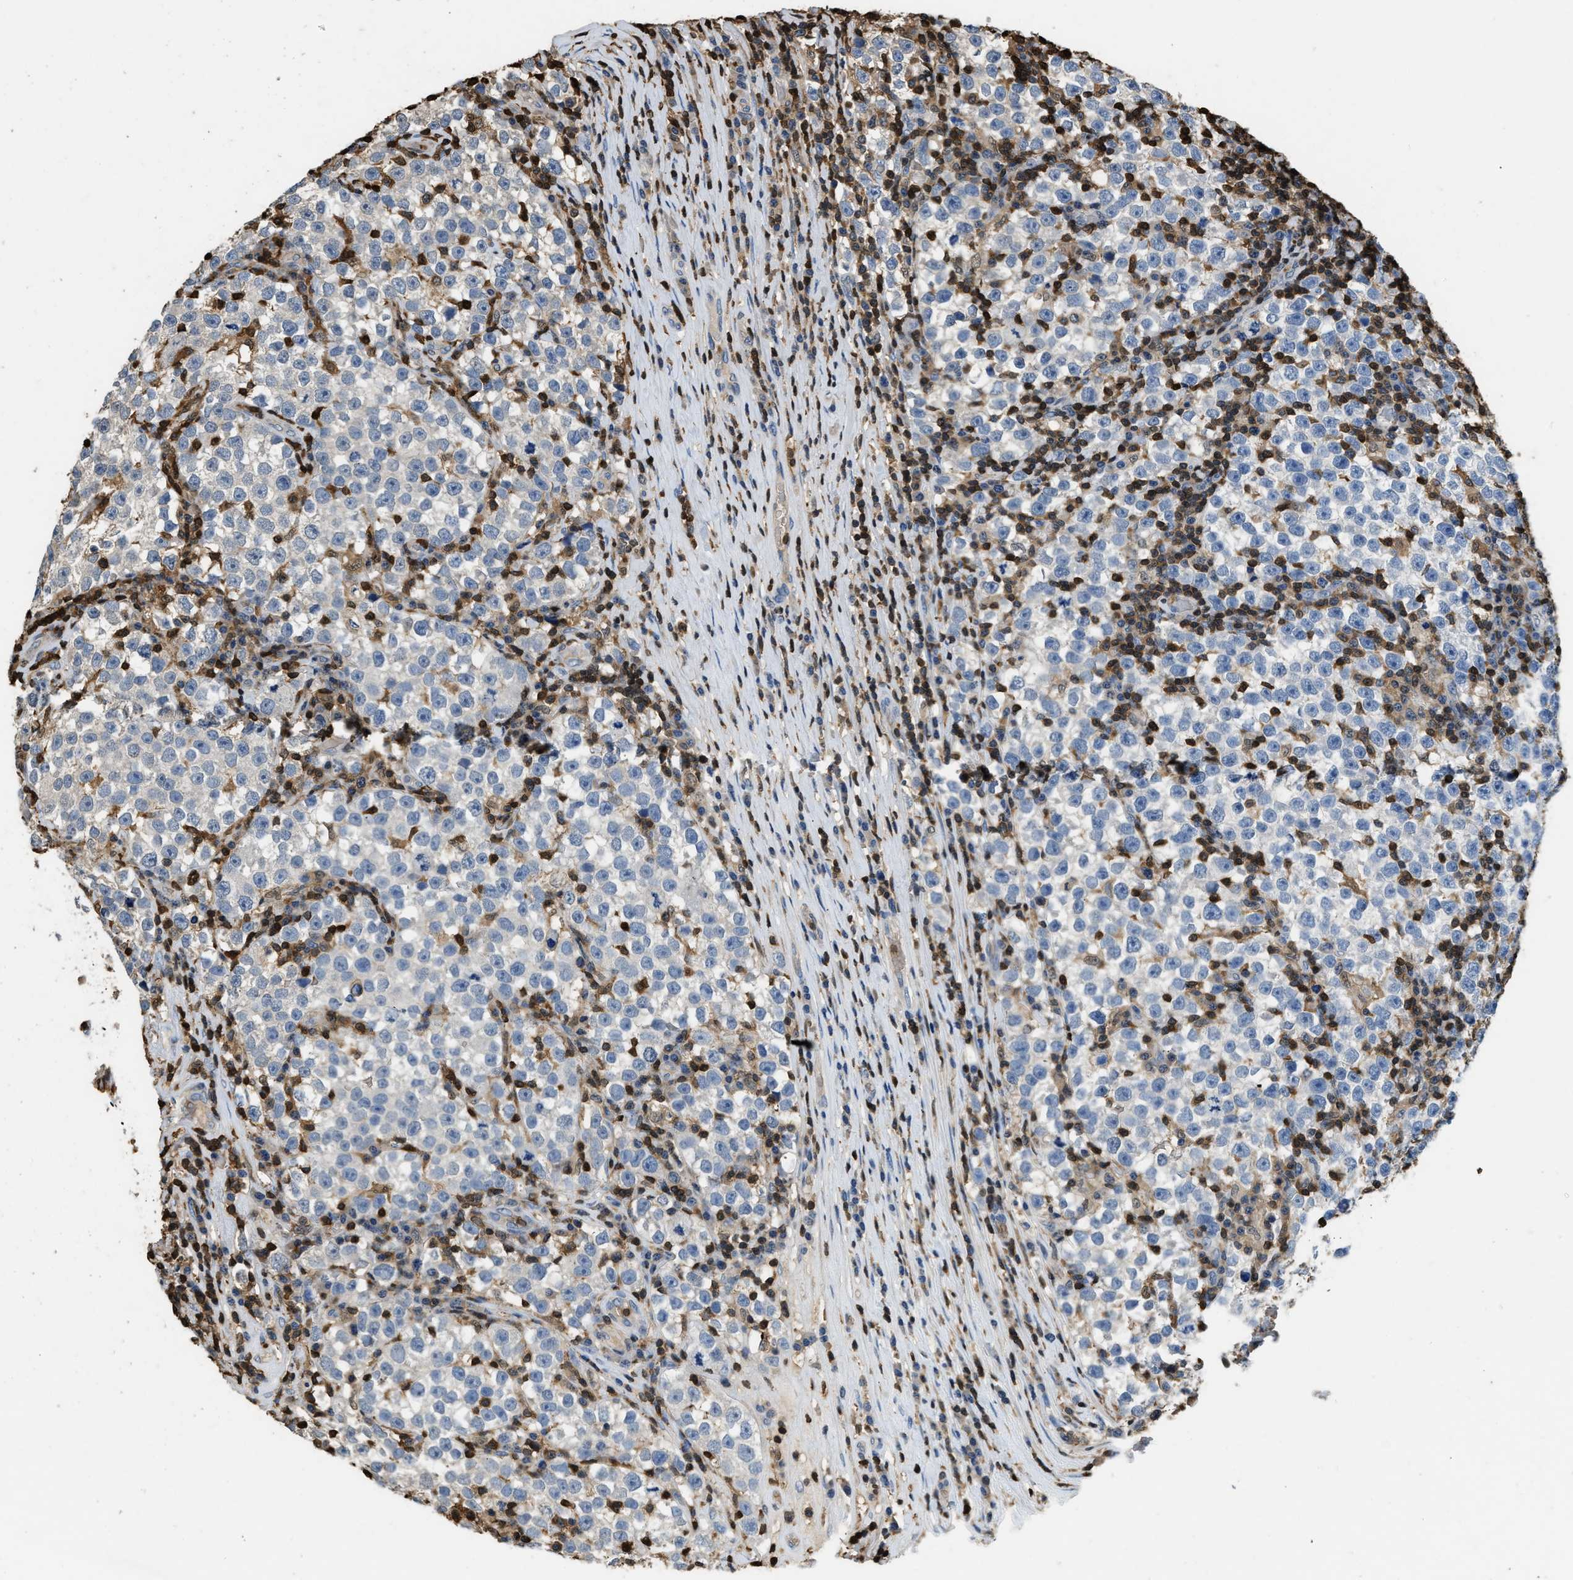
{"staining": {"intensity": "negative", "quantity": "none", "location": "none"}, "tissue": "testis cancer", "cell_type": "Tumor cells", "image_type": "cancer", "snomed": [{"axis": "morphology", "description": "Normal tissue, NOS"}, {"axis": "morphology", "description": "Seminoma, NOS"}, {"axis": "topography", "description": "Testis"}], "caption": "Immunohistochemistry (IHC) photomicrograph of human testis cancer stained for a protein (brown), which shows no expression in tumor cells. The staining was performed using DAB (3,3'-diaminobenzidine) to visualize the protein expression in brown, while the nuclei were stained in blue with hematoxylin (Magnification: 20x).", "gene": "ARHGDIB", "patient": {"sex": "male", "age": 43}}